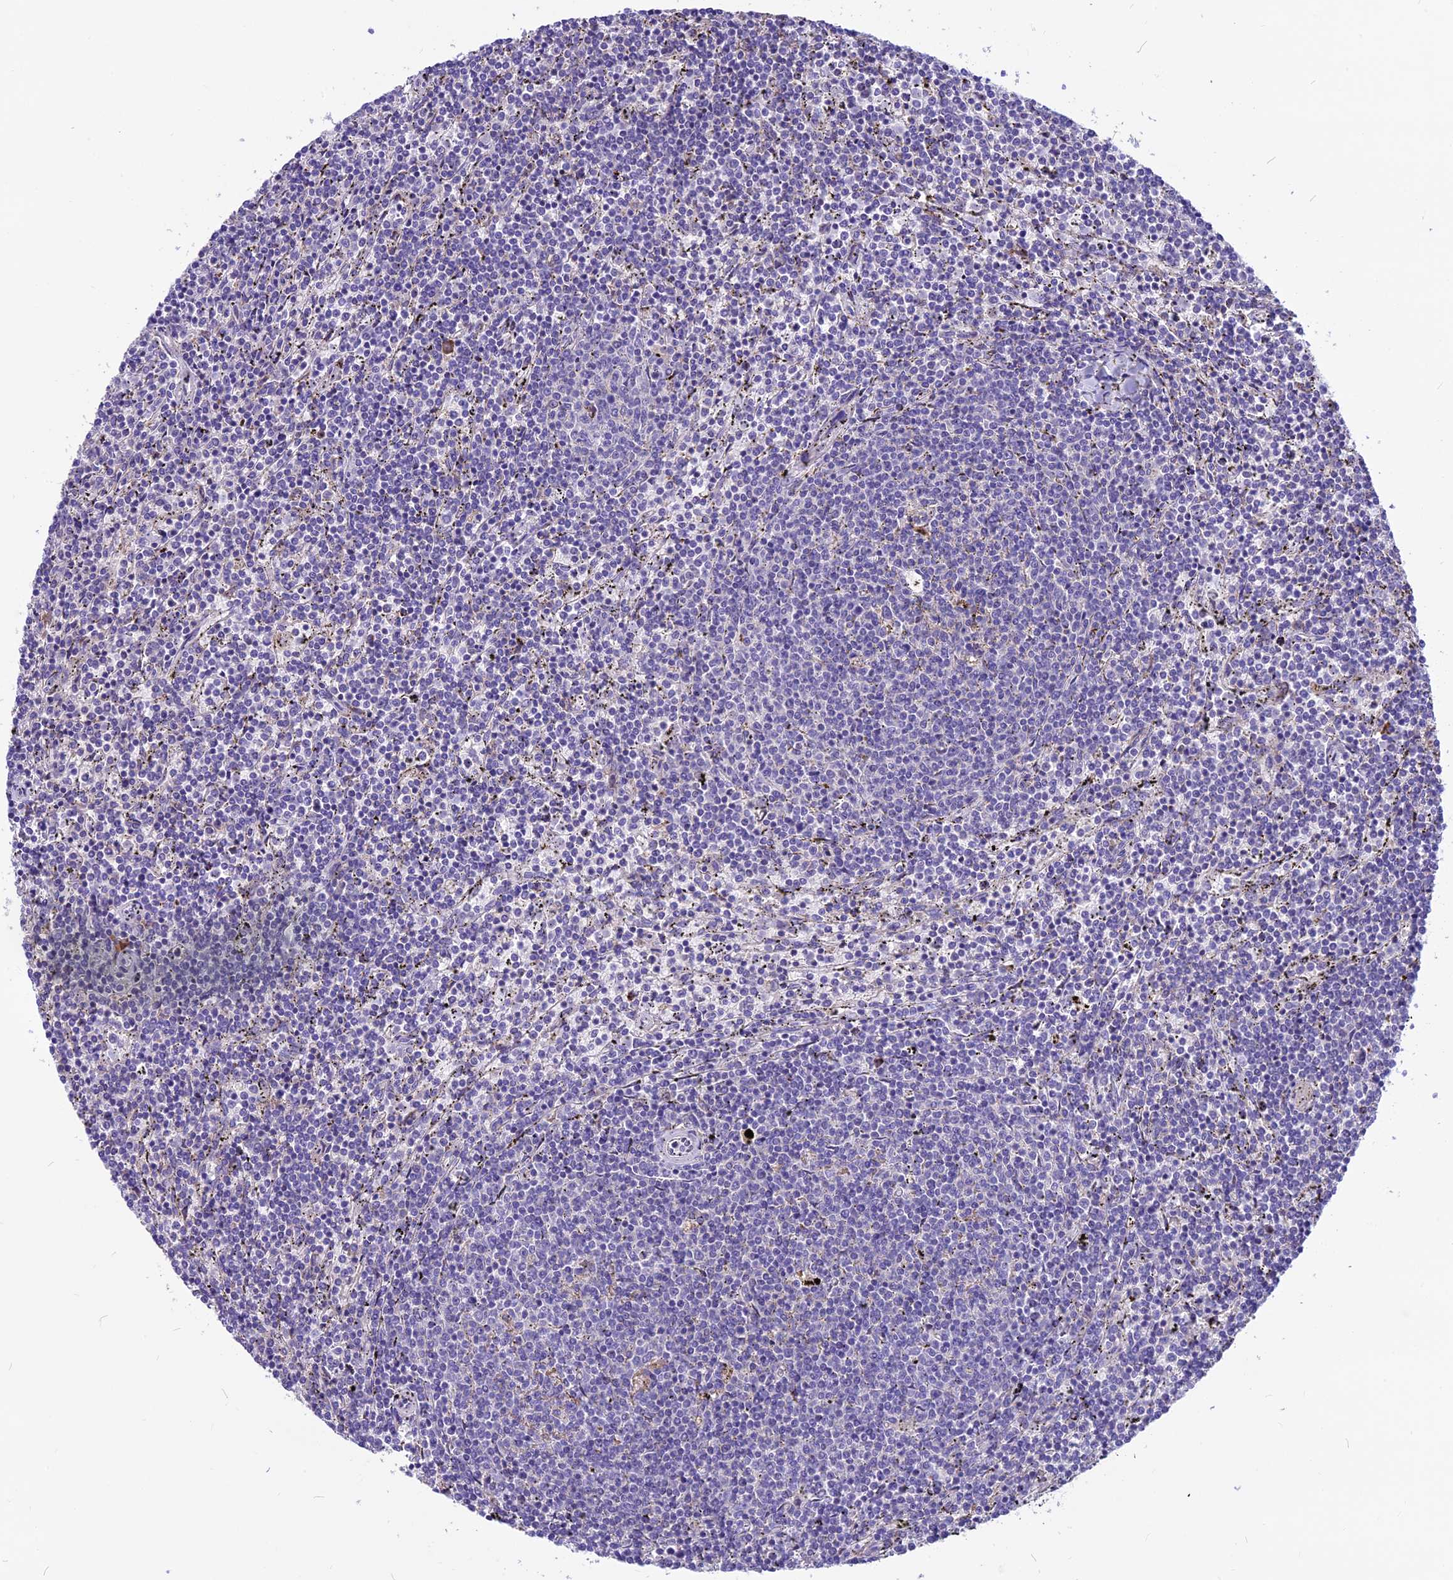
{"staining": {"intensity": "negative", "quantity": "none", "location": "none"}, "tissue": "lymphoma", "cell_type": "Tumor cells", "image_type": "cancer", "snomed": [{"axis": "morphology", "description": "Malignant lymphoma, non-Hodgkin's type, Low grade"}, {"axis": "topography", "description": "Spleen"}], "caption": "Immunohistochemical staining of malignant lymphoma, non-Hodgkin's type (low-grade) demonstrates no significant staining in tumor cells.", "gene": "THRSP", "patient": {"sex": "female", "age": 50}}